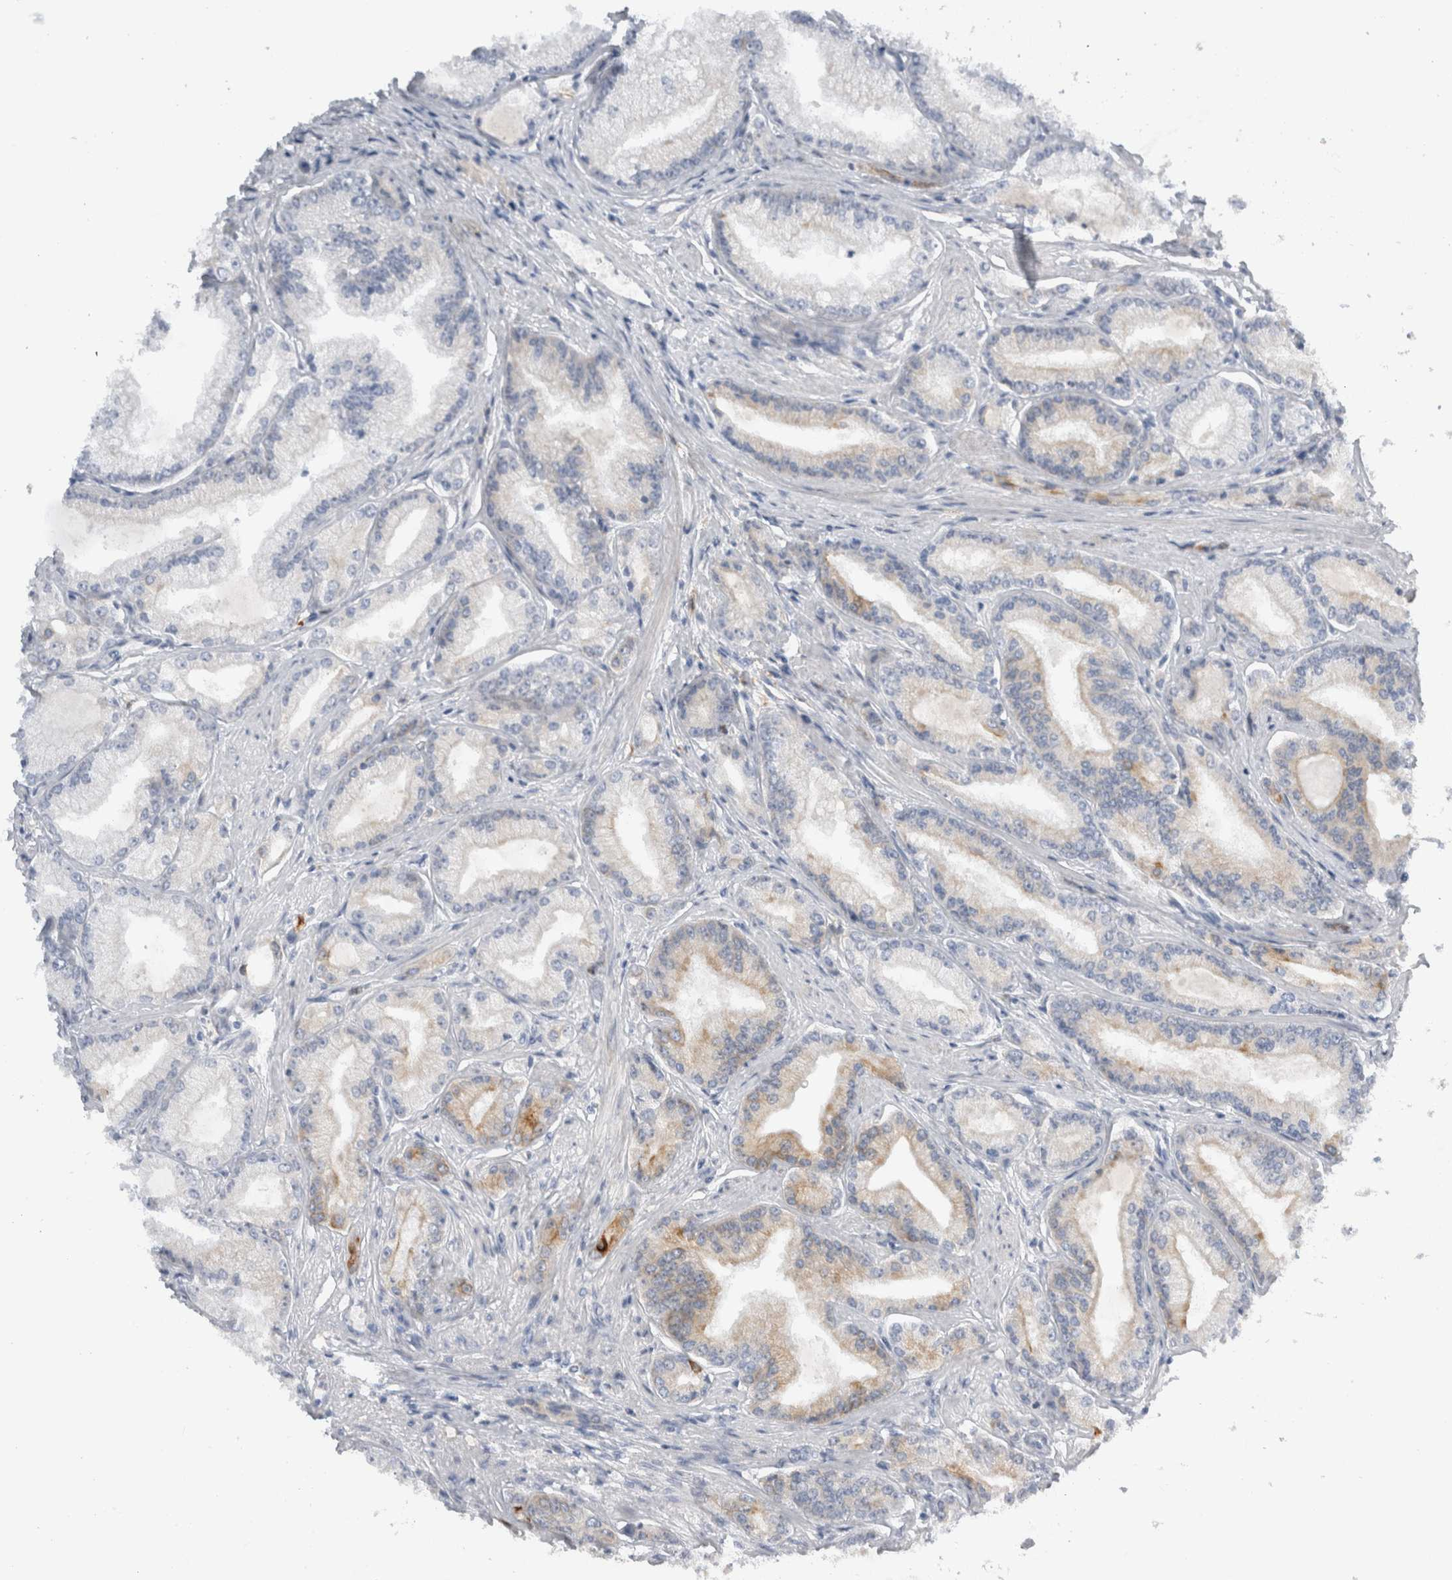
{"staining": {"intensity": "weak", "quantity": "<25%", "location": "cytoplasmic/membranous"}, "tissue": "prostate cancer", "cell_type": "Tumor cells", "image_type": "cancer", "snomed": [{"axis": "morphology", "description": "Adenocarcinoma, Low grade"}, {"axis": "topography", "description": "Prostate"}], "caption": "Immunohistochemical staining of human adenocarcinoma (low-grade) (prostate) shows no significant staining in tumor cells.", "gene": "SLC20A2", "patient": {"sex": "male", "age": 52}}